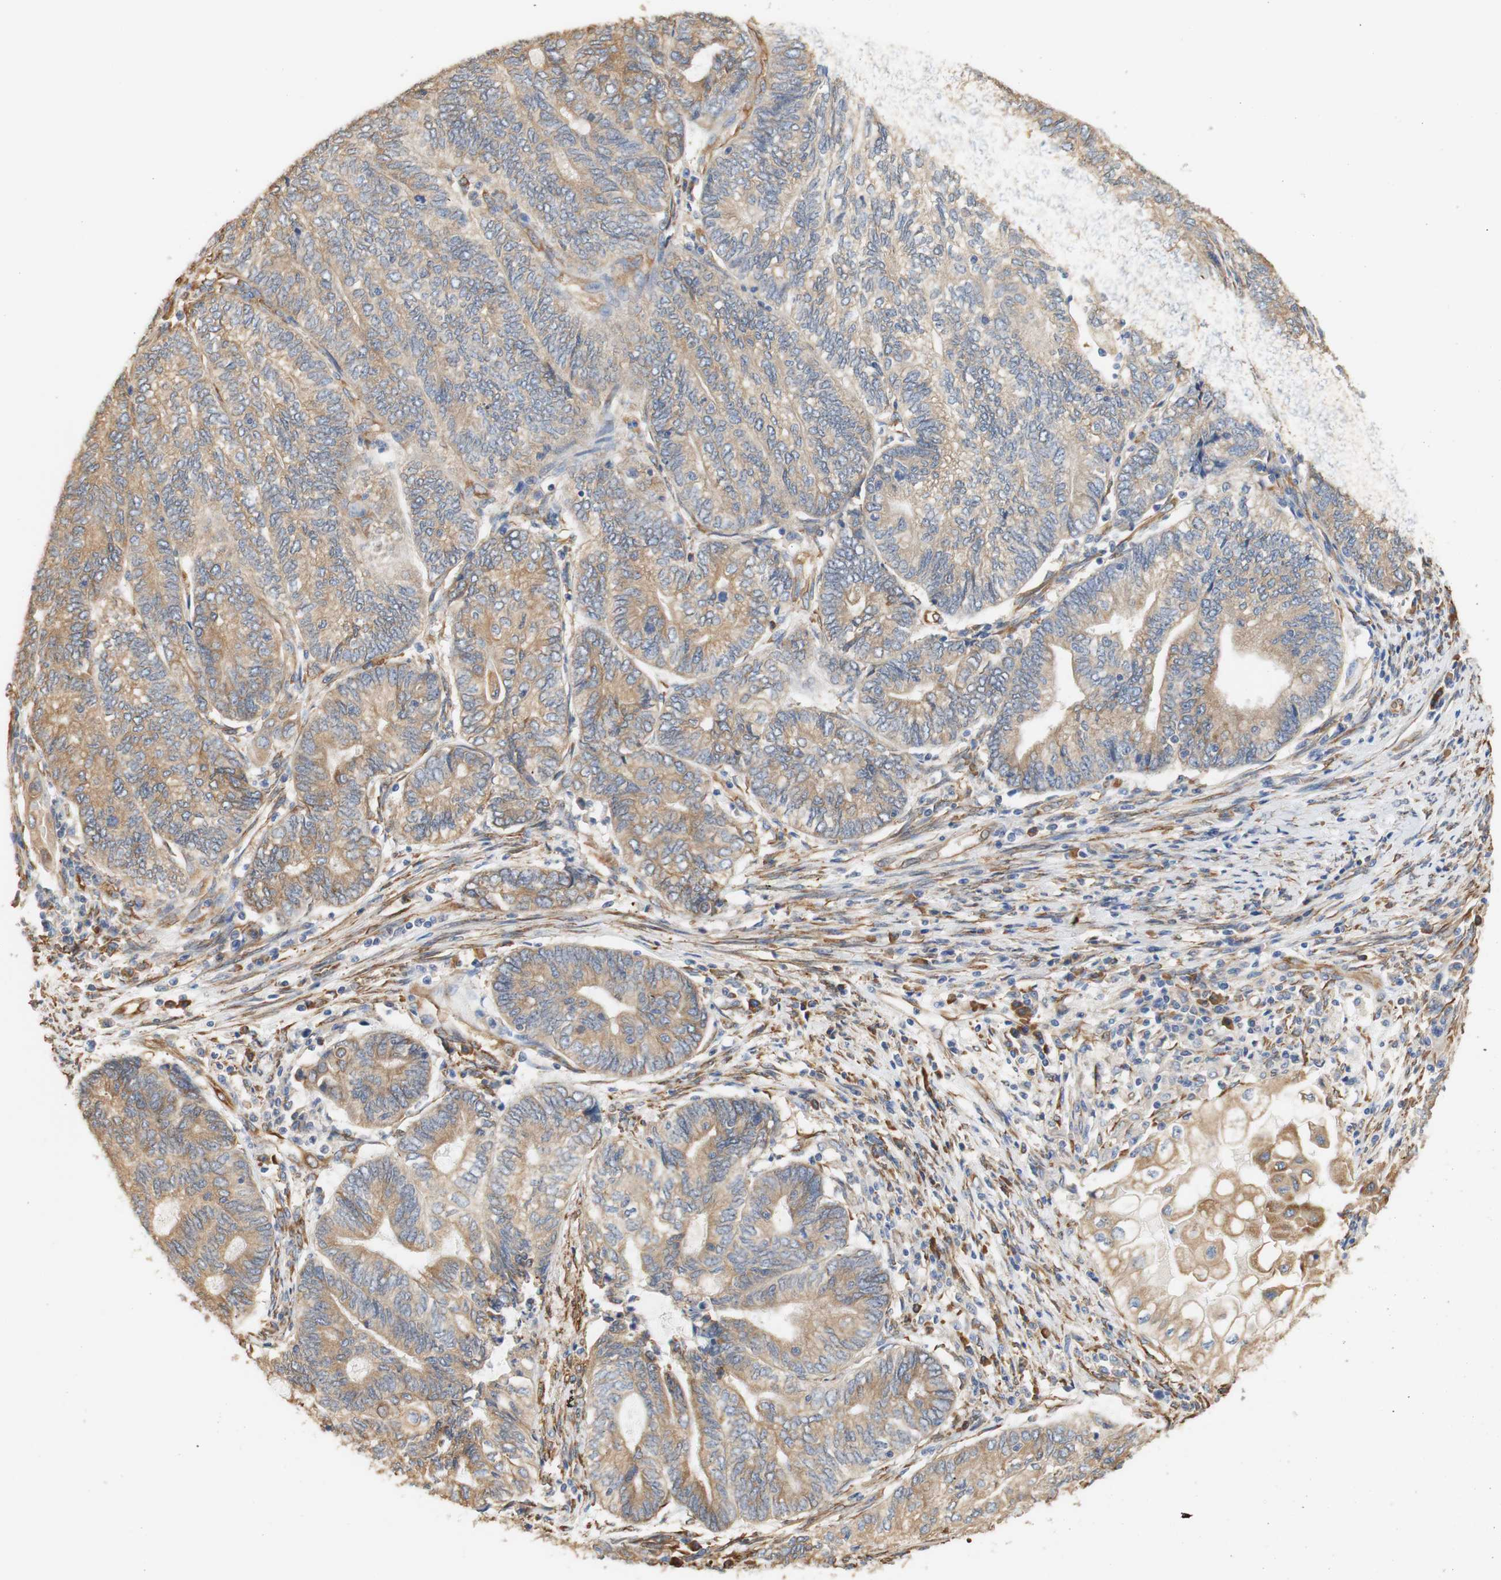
{"staining": {"intensity": "moderate", "quantity": ">75%", "location": "cytoplasmic/membranous"}, "tissue": "endometrial cancer", "cell_type": "Tumor cells", "image_type": "cancer", "snomed": [{"axis": "morphology", "description": "Adenocarcinoma, NOS"}, {"axis": "topography", "description": "Uterus"}, {"axis": "topography", "description": "Endometrium"}], "caption": "Protein expression analysis of human endometrial adenocarcinoma reveals moderate cytoplasmic/membranous positivity in approximately >75% of tumor cells. (IHC, brightfield microscopy, high magnification).", "gene": "EIF2AK4", "patient": {"sex": "female", "age": 70}}